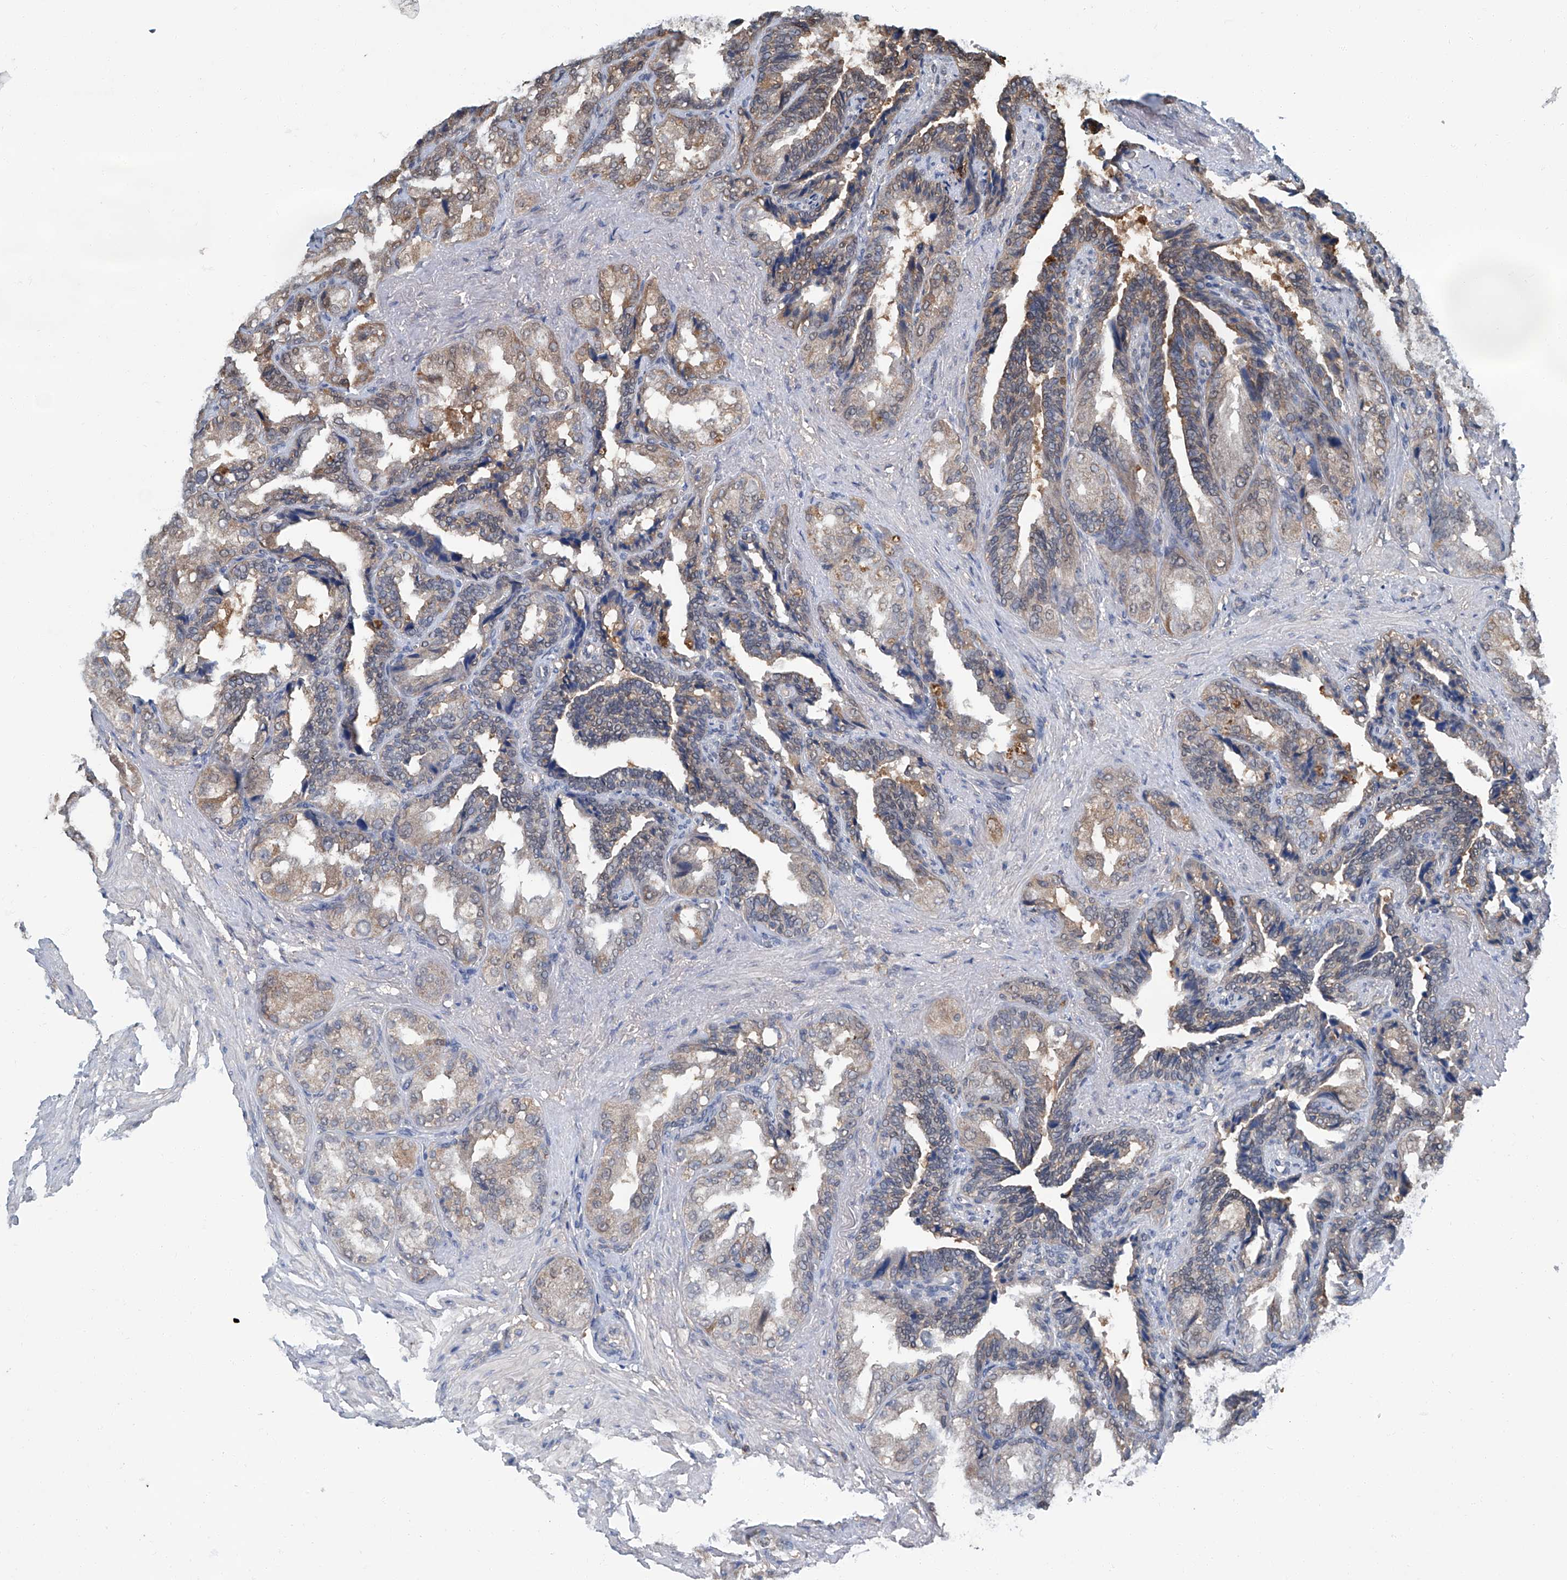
{"staining": {"intensity": "weak", "quantity": "25%-75%", "location": "cytoplasmic/membranous"}, "tissue": "seminal vesicle", "cell_type": "Glandular cells", "image_type": "normal", "snomed": [{"axis": "morphology", "description": "Normal tissue, NOS"}, {"axis": "topography", "description": "Seminal veicle"}, {"axis": "topography", "description": "Peripheral nerve tissue"}], "caption": "IHC of unremarkable seminal vesicle exhibits low levels of weak cytoplasmic/membranous expression in about 25%-75% of glandular cells. (DAB = brown stain, brightfield microscopy at high magnification).", "gene": "CLK1", "patient": {"sex": "male", "age": 63}}